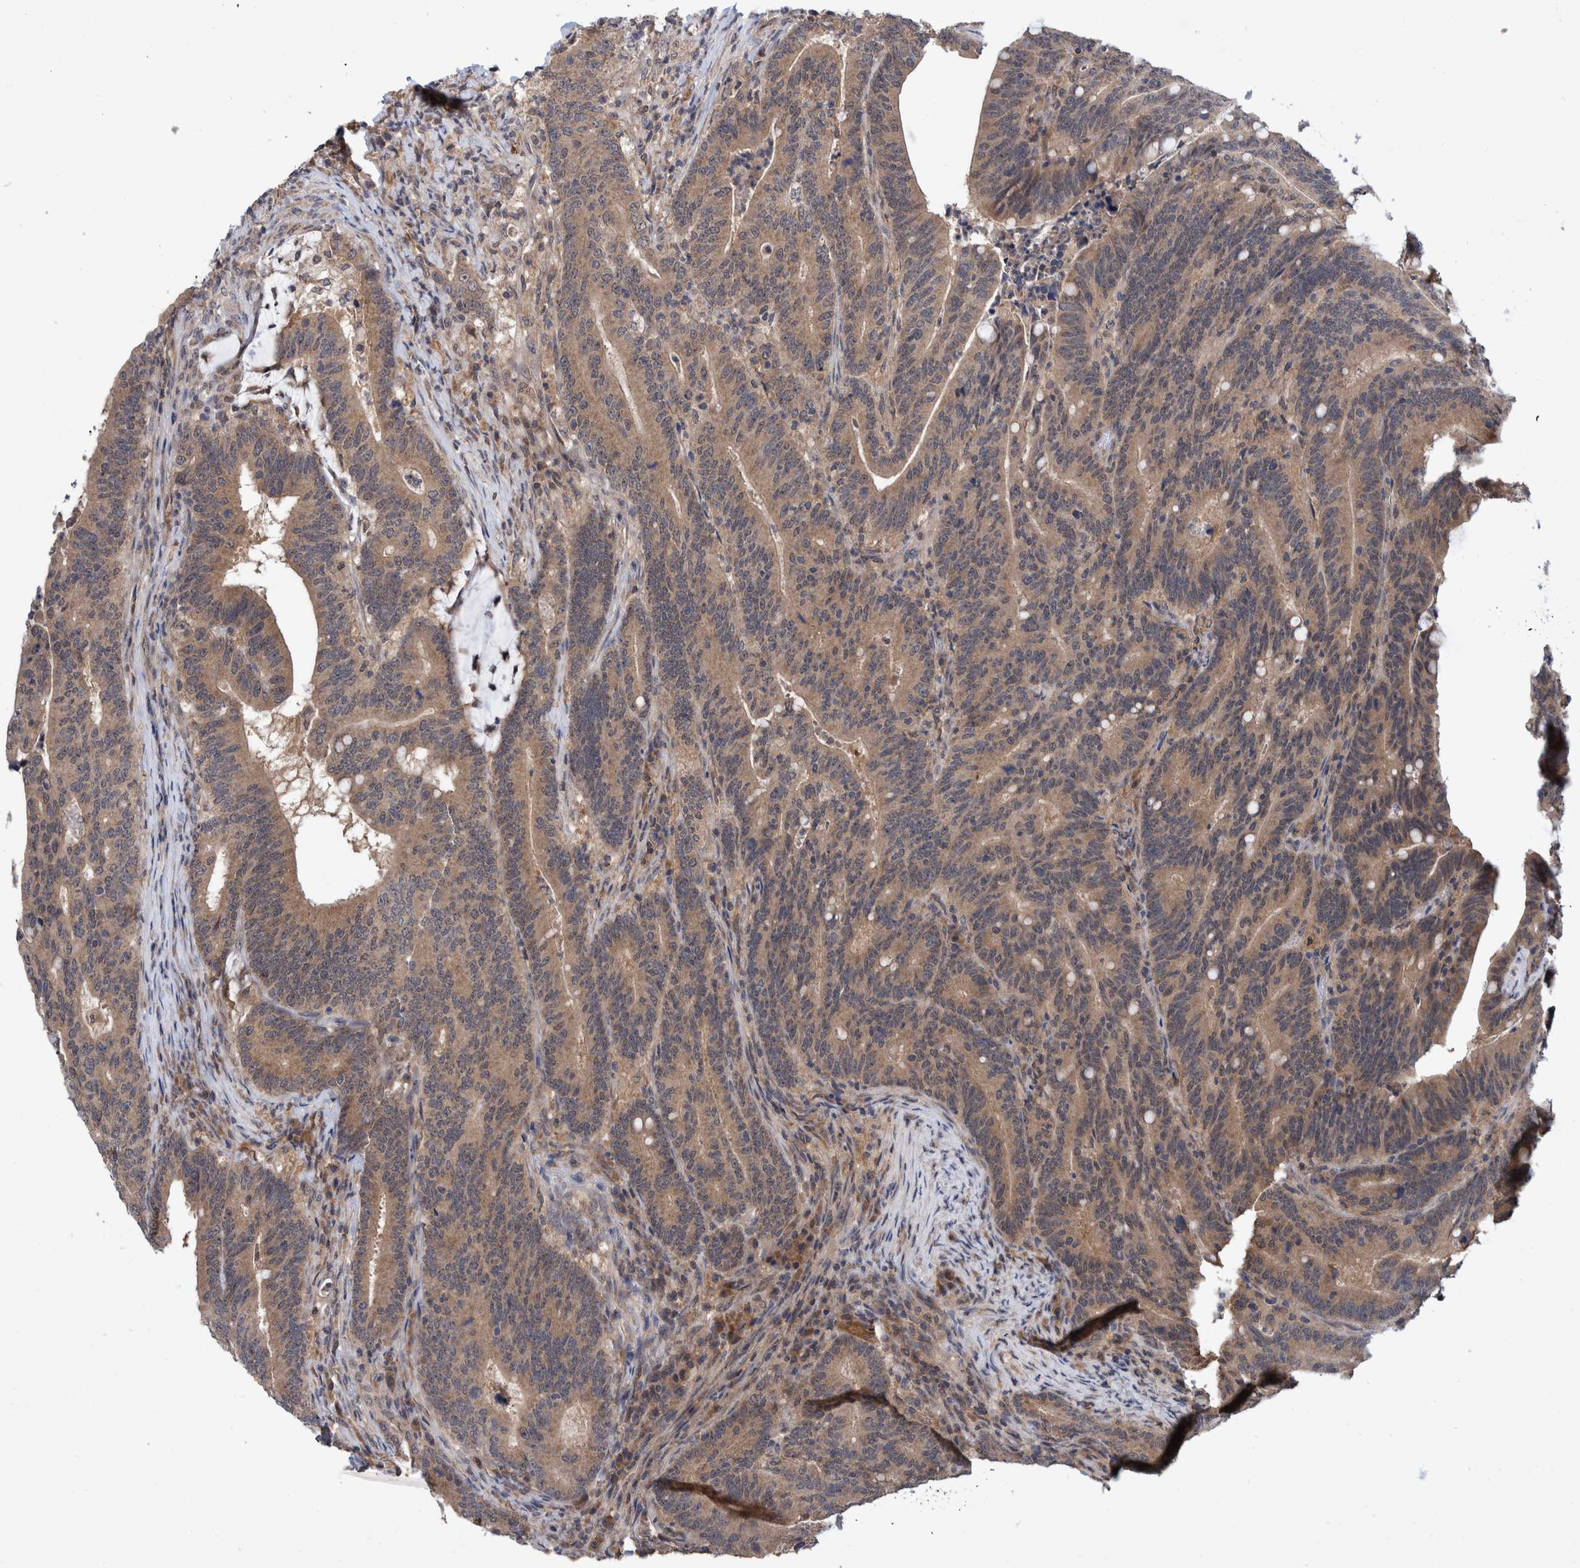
{"staining": {"intensity": "weak", "quantity": ">75%", "location": "cytoplasmic/membranous"}, "tissue": "colorectal cancer", "cell_type": "Tumor cells", "image_type": "cancer", "snomed": [{"axis": "morphology", "description": "Adenocarcinoma, NOS"}, {"axis": "topography", "description": "Colon"}], "caption": "The photomicrograph displays staining of adenocarcinoma (colorectal), revealing weak cytoplasmic/membranous protein expression (brown color) within tumor cells.", "gene": "PLPBP", "patient": {"sex": "female", "age": 66}}